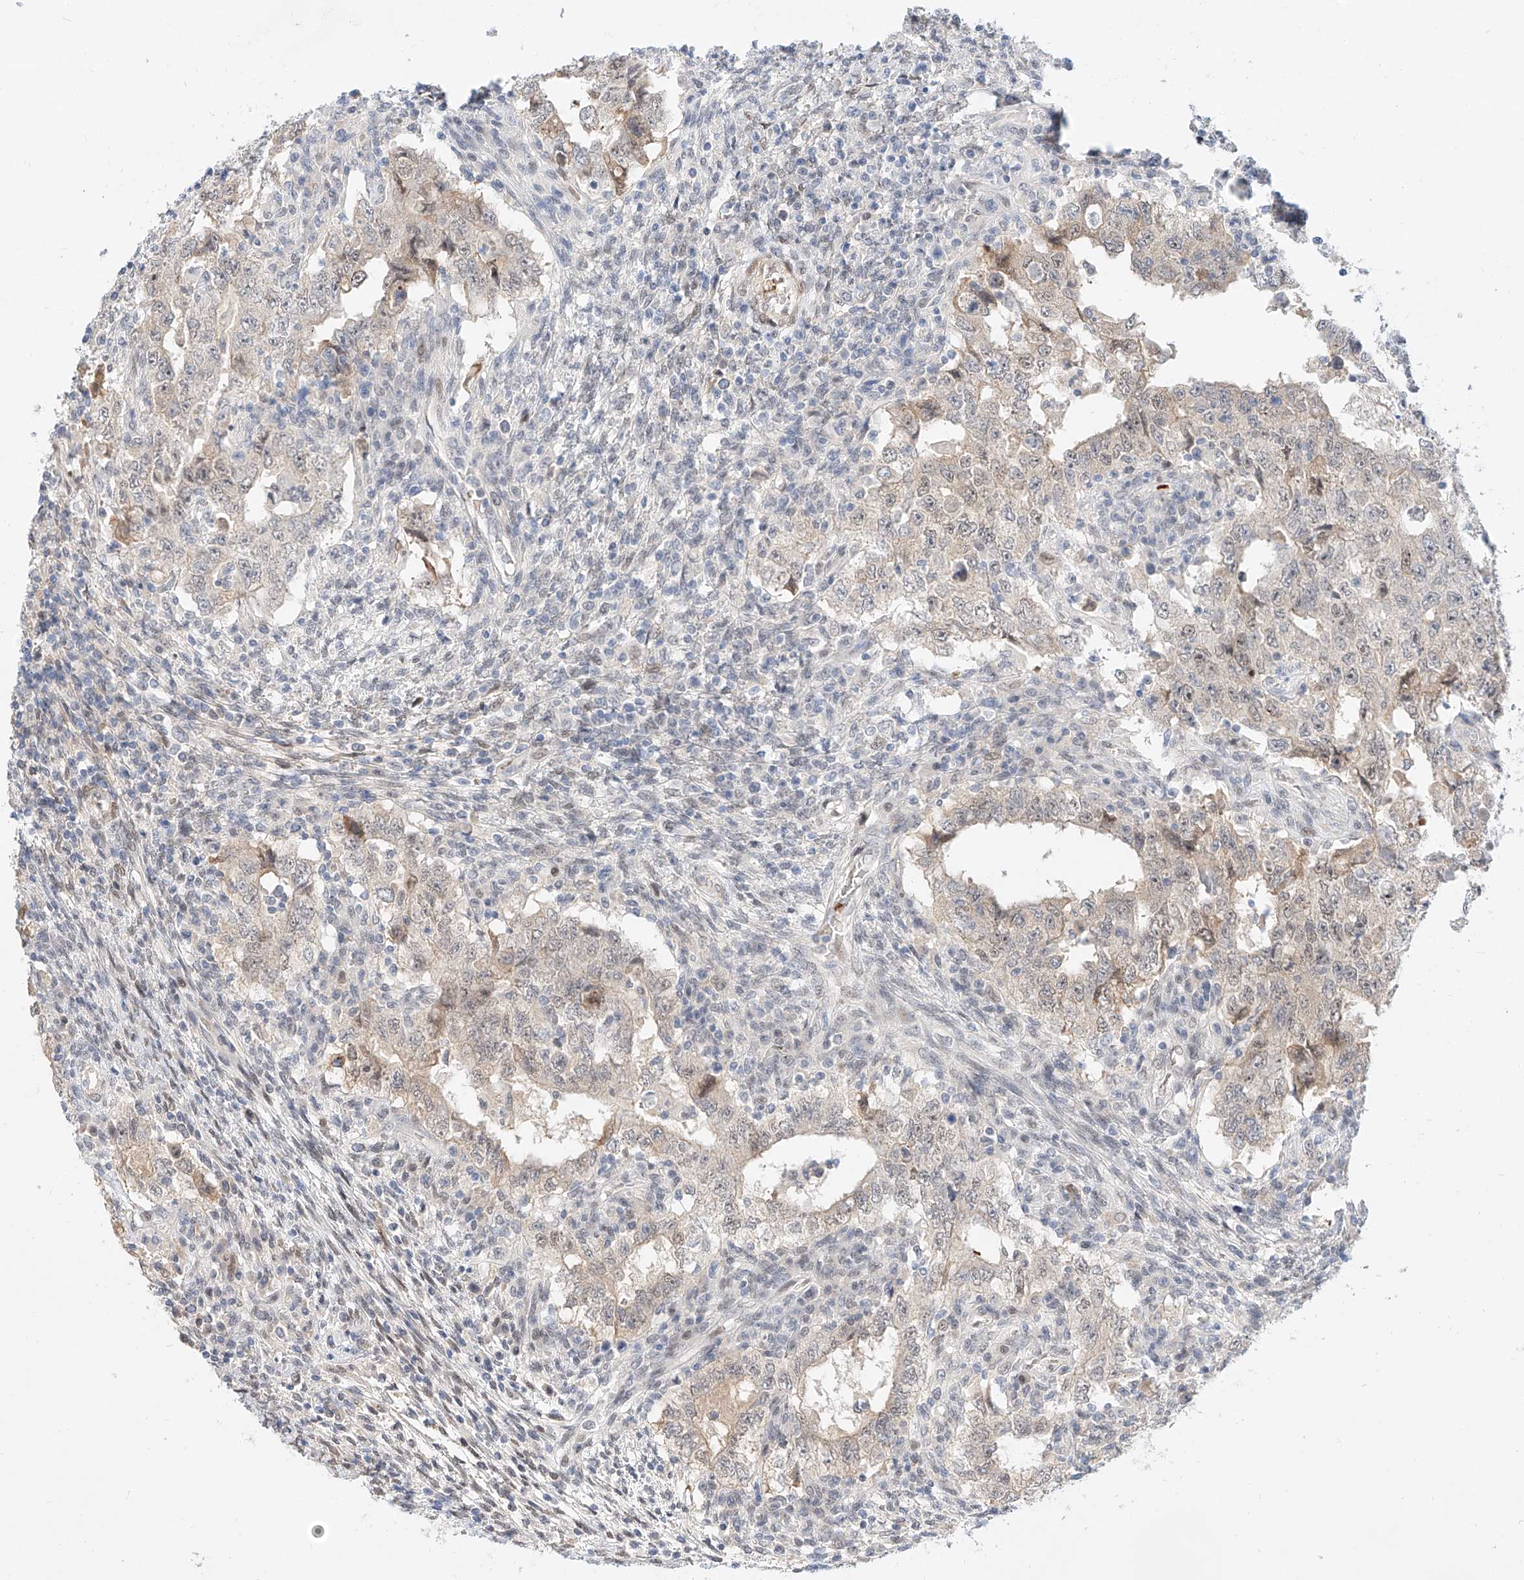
{"staining": {"intensity": "weak", "quantity": "25%-75%", "location": "cytoplasmic/membranous"}, "tissue": "testis cancer", "cell_type": "Tumor cells", "image_type": "cancer", "snomed": [{"axis": "morphology", "description": "Carcinoma, Embryonal, NOS"}, {"axis": "topography", "description": "Testis"}], "caption": "About 25%-75% of tumor cells in human testis embryonal carcinoma exhibit weak cytoplasmic/membranous protein expression as visualized by brown immunohistochemical staining.", "gene": "CBX8", "patient": {"sex": "male", "age": 26}}